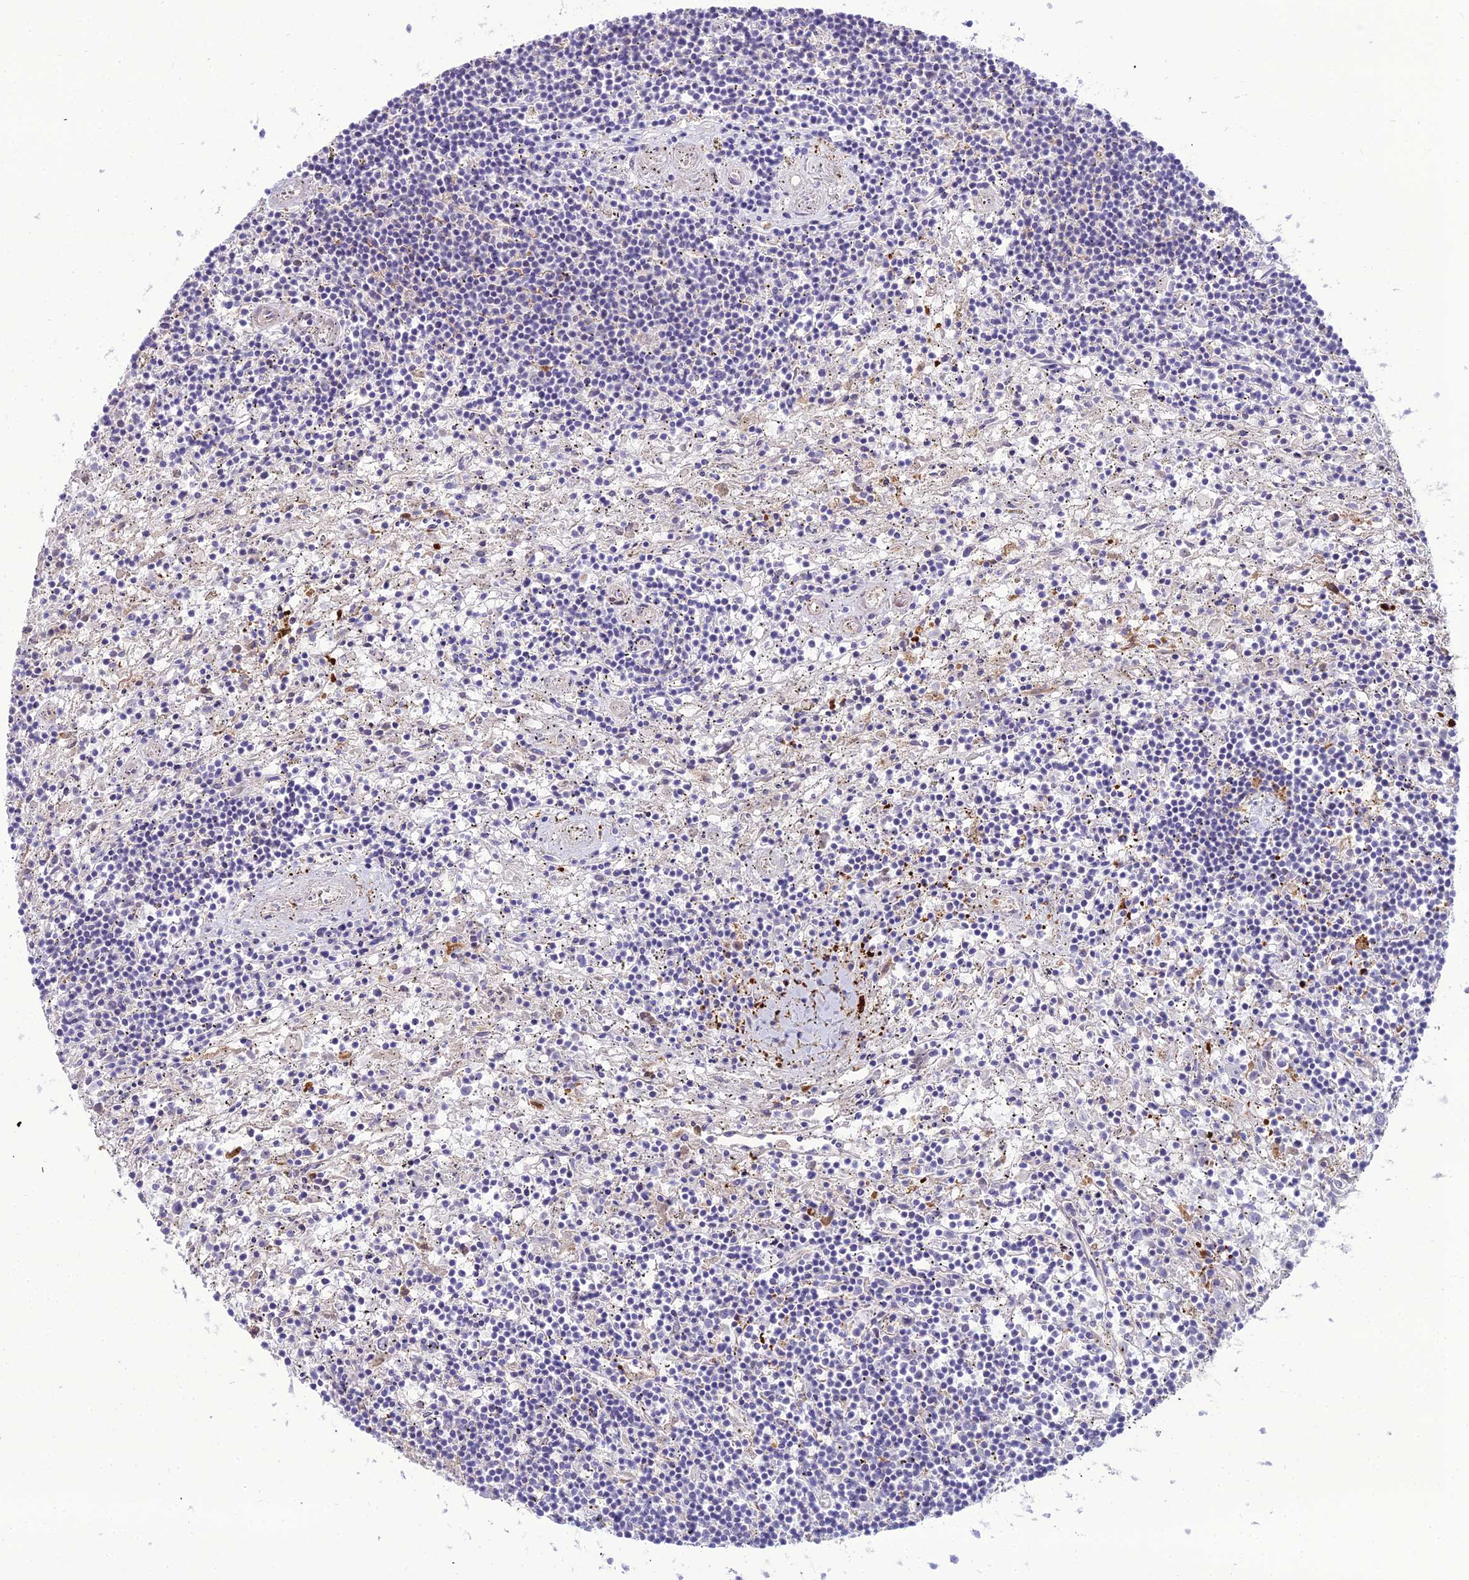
{"staining": {"intensity": "negative", "quantity": "none", "location": "none"}, "tissue": "lymphoma", "cell_type": "Tumor cells", "image_type": "cancer", "snomed": [{"axis": "morphology", "description": "Malignant lymphoma, non-Hodgkin's type, Low grade"}, {"axis": "topography", "description": "Spleen"}], "caption": "Tumor cells show no significant protein expression in lymphoma.", "gene": "MB21D2", "patient": {"sex": "male", "age": 76}}